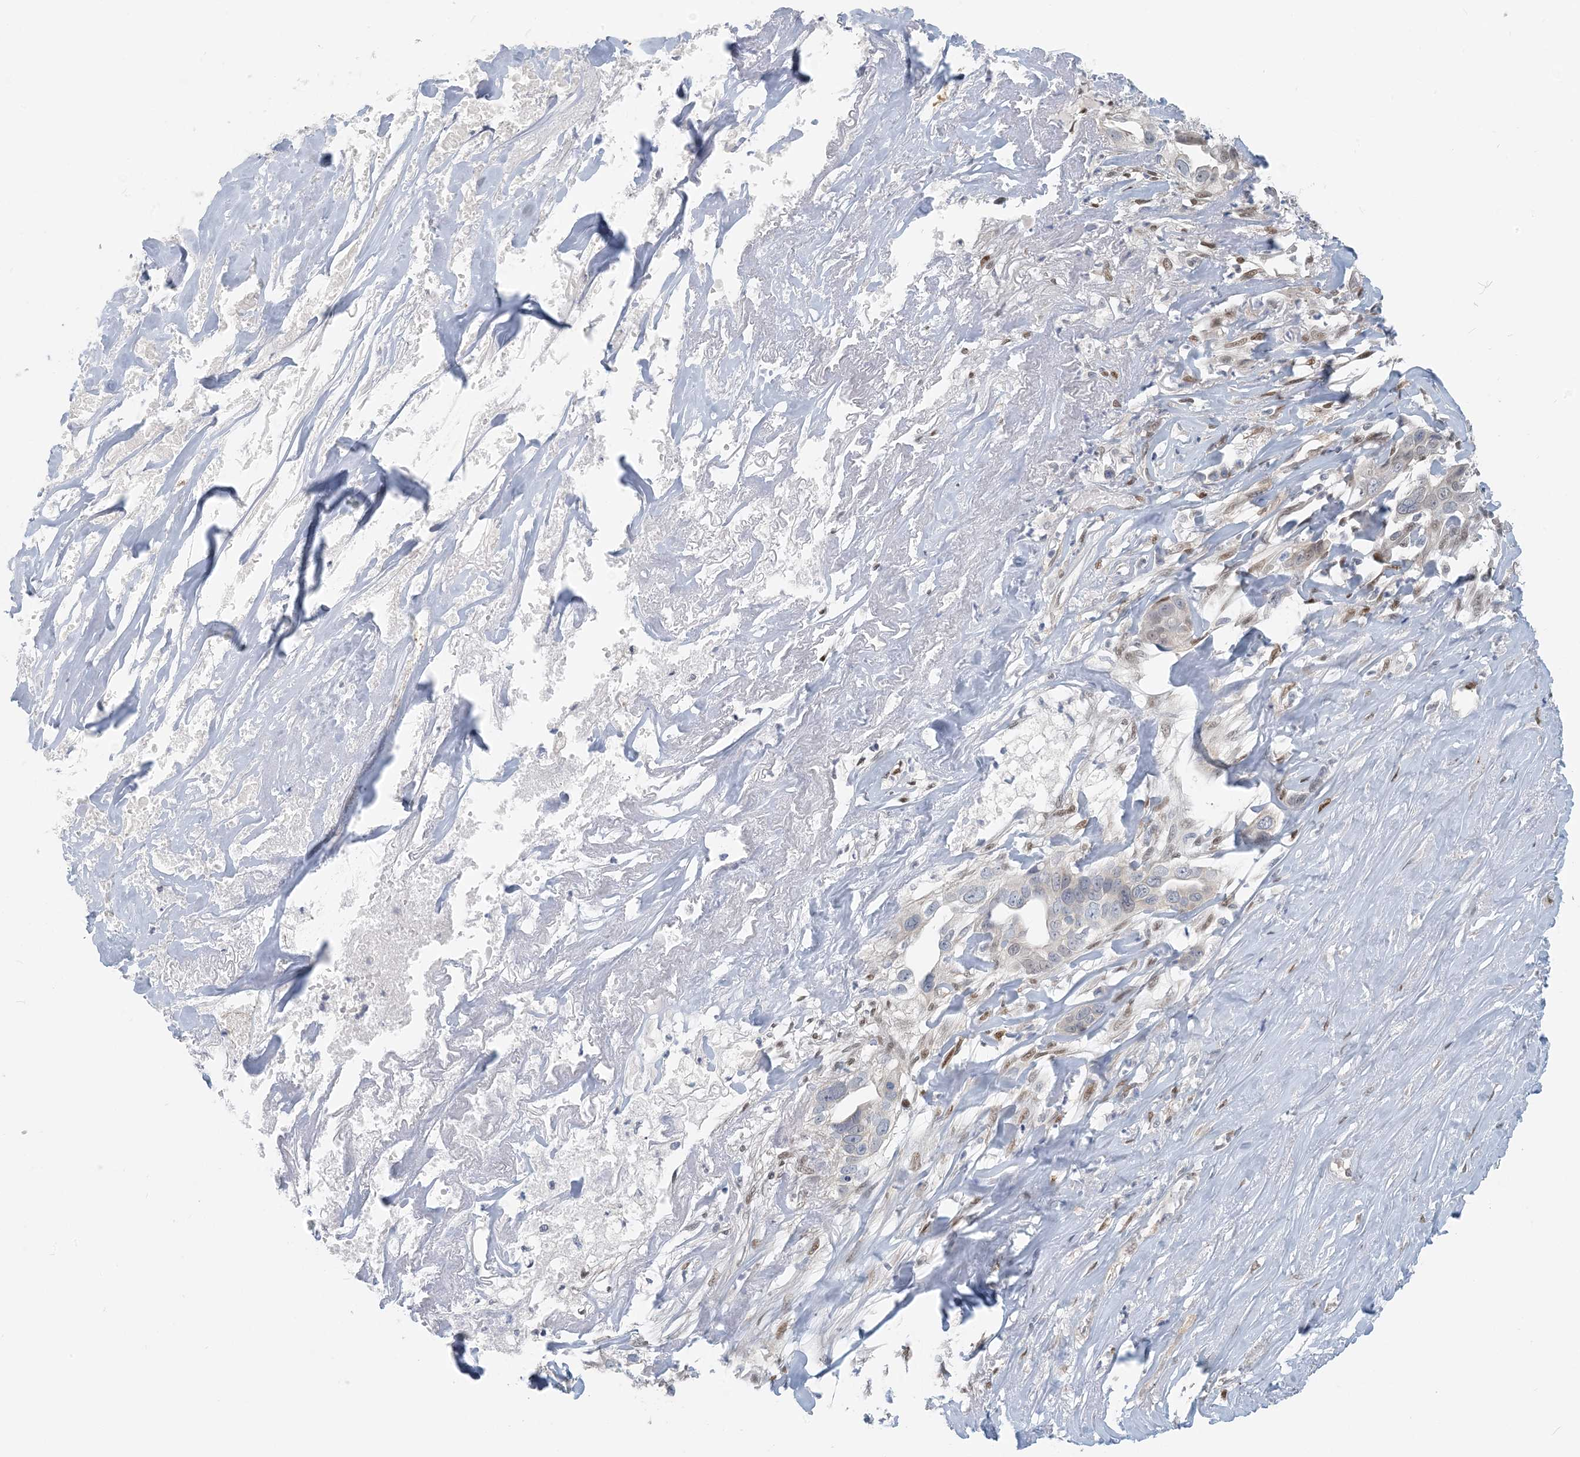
{"staining": {"intensity": "negative", "quantity": "none", "location": "none"}, "tissue": "liver cancer", "cell_type": "Tumor cells", "image_type": "cancer", "snomed": [{"axis": "morphology", "description": "Cholangiocarcinoma"}, {"axis": "topography", "description": "Liver"}], "caption": "The histopathology image exhibits no staining of tumor cells in liver cancer.", "gene": "ZC3H12A", "patient": {"sex": "female", "age": 79}}